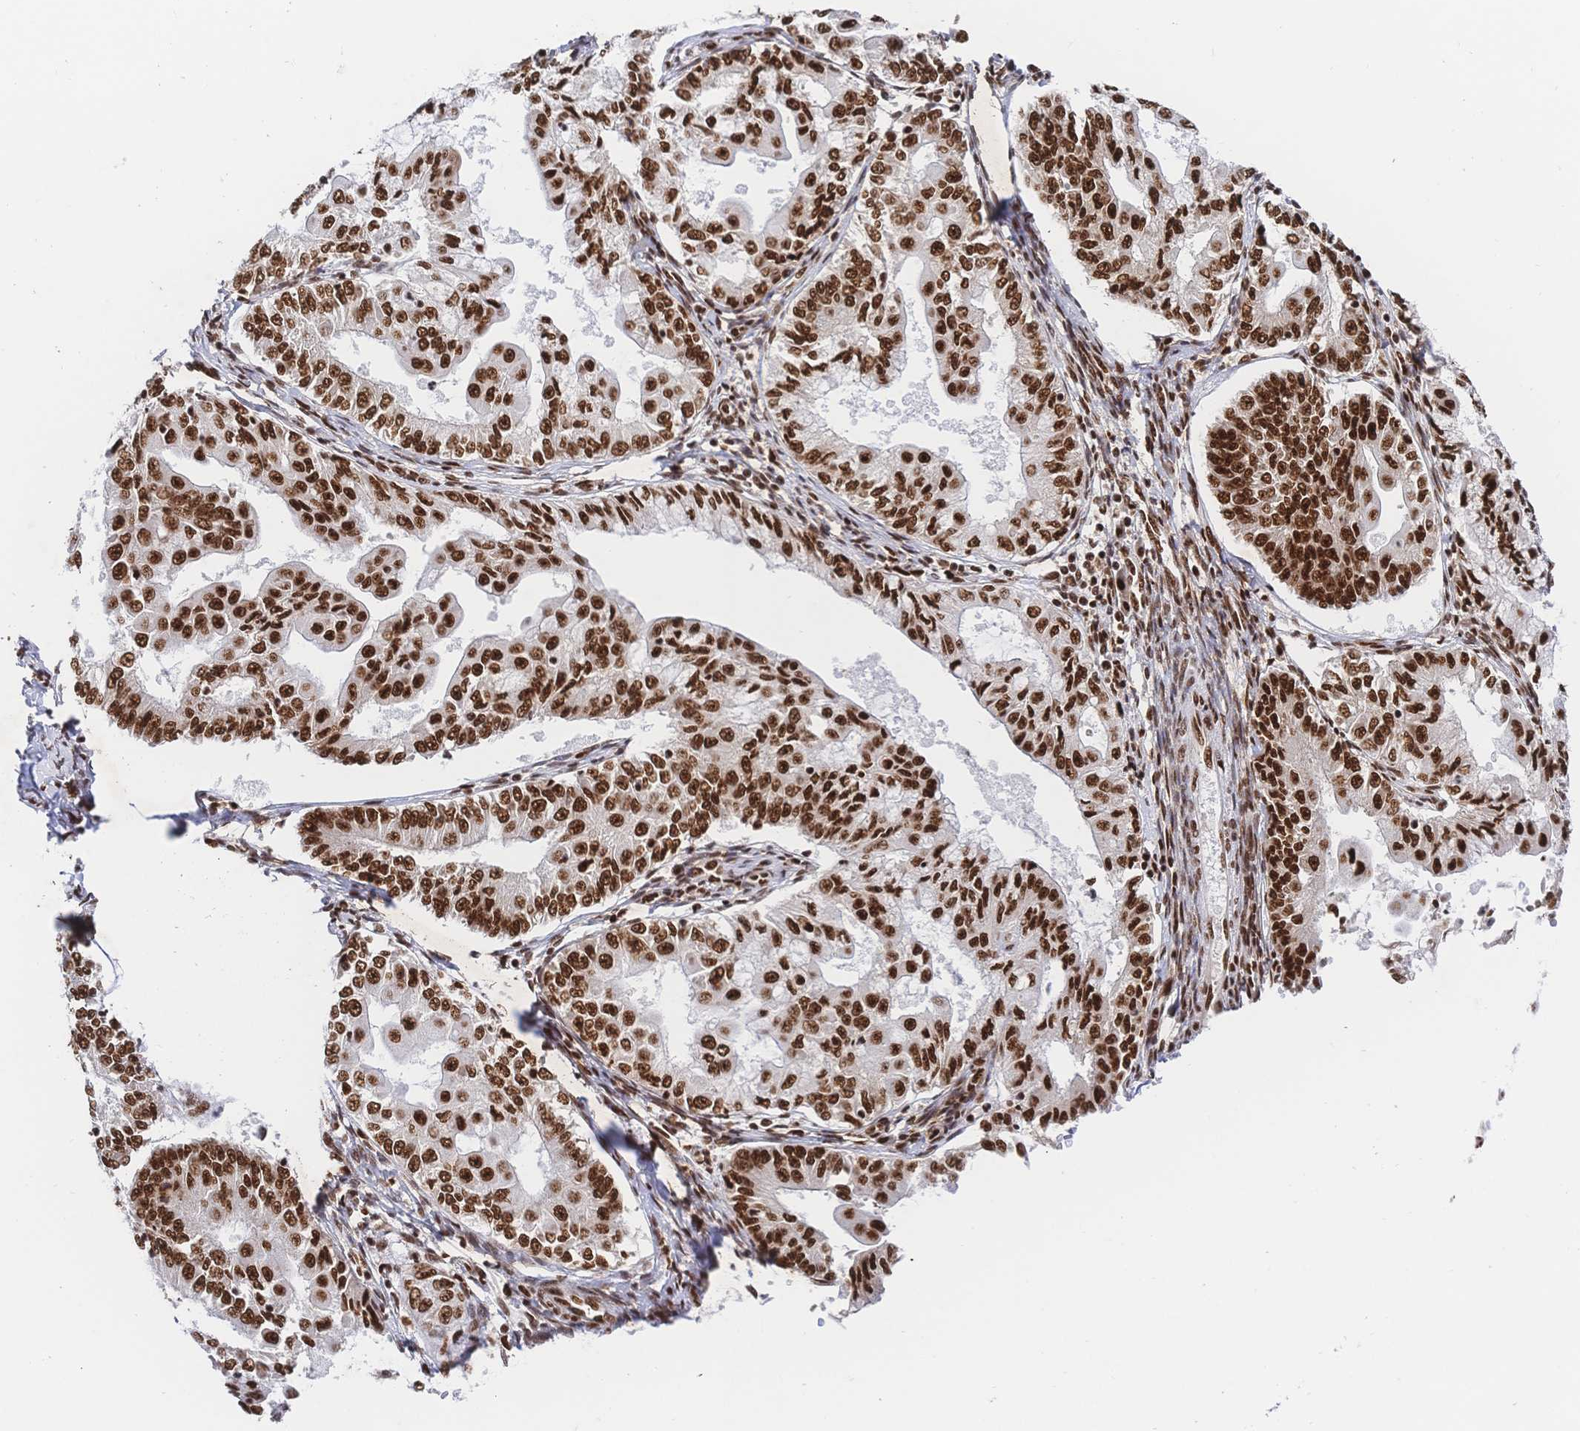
{"staining": {"intensity": "strong", "quantity": ">75%", "location": "nuclear"}, "tissue": "endometrial cancer", "cell_type": "Tumor cells", "image_type": "cancer", "snomed": [{"axis": "morphology", "description": "Adenocarcinoma, NOS"}, {"axis": "topography", "description": "Endometrium"}], "caption": "Tumor cells show strong nuclear expression in approximately >75% of cells in endometrial cancer.", "gene": "SRSF1", "patient": {"sex": "female", "age": 68}}